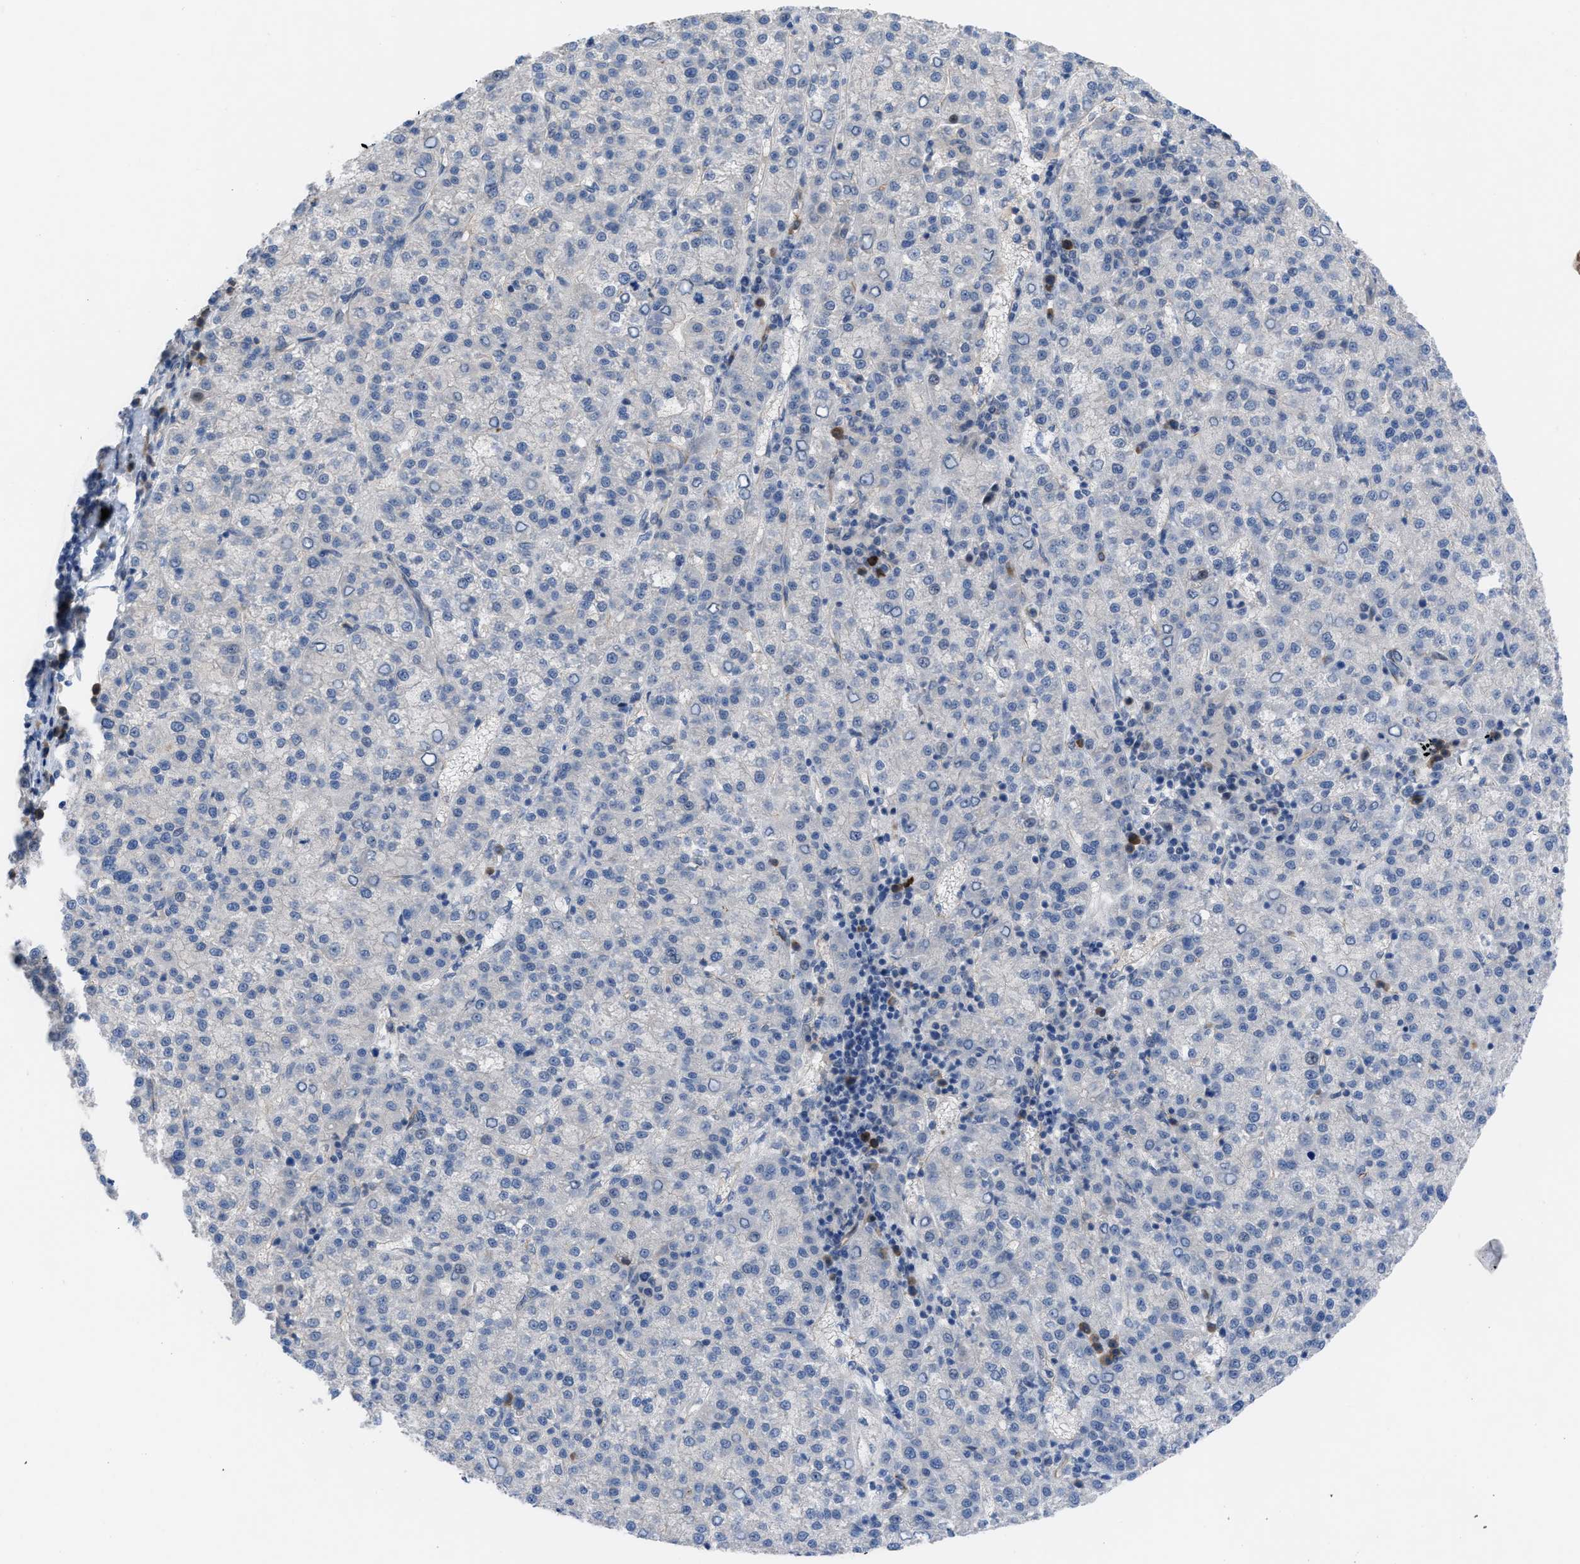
{"staining": {"intensity": "negative", "quantity": "none", "location": "none"}, "tissue": "liver cancer", "cell_type": "Tumor cells", "image_type": "cancer", "snomed": [{"axis": "morphology", "description": "Carcinoma, Hepatocellular, NOS"}, {"axis": "topography", "description": "Liver"}], "caption": "IHC of liver cancer (hepatocellular carcinoma) displays no expression in tumor cells.", "gene": "IL17RE", "patient": {"sex": "female", "age": 58}}